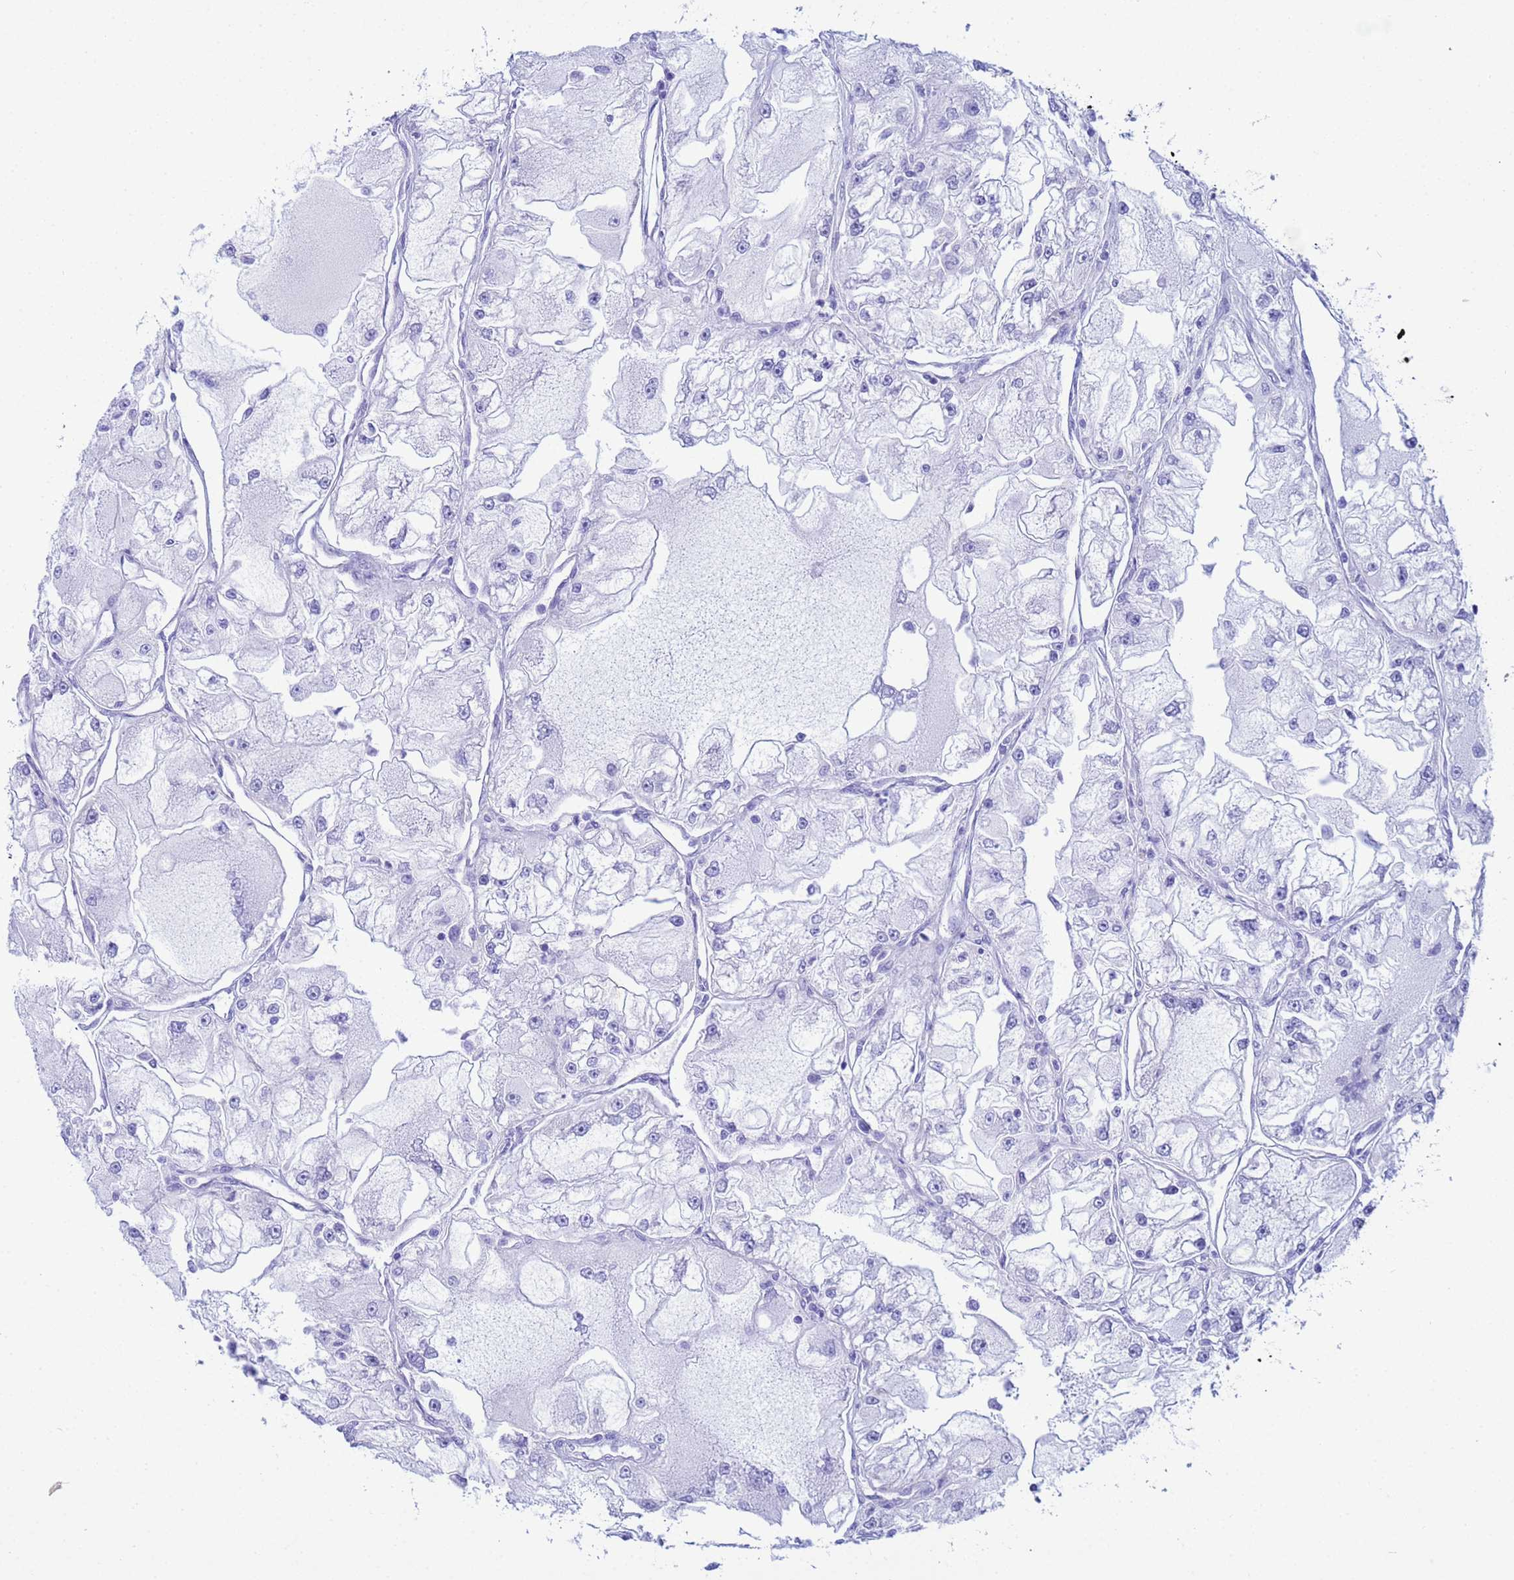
{"staining": {"intensity": "negative", "quantity": "none", "location": "none"}, "tissue": "renal cancer", "cell_type": "Tumor cells", "image_type": "cancer", "snomed": [{"axis": "morphology", "description": "Adenocarcinoma, NOS"}, {"axis": "topography", "description": "Kidney"}], "caption": "Photomicrograph shows no protein staining in tumor cells of renal adenocarcinoma tissue.", "gene": "AQP12A", "patient": {"sex": "female", "age": 72}}